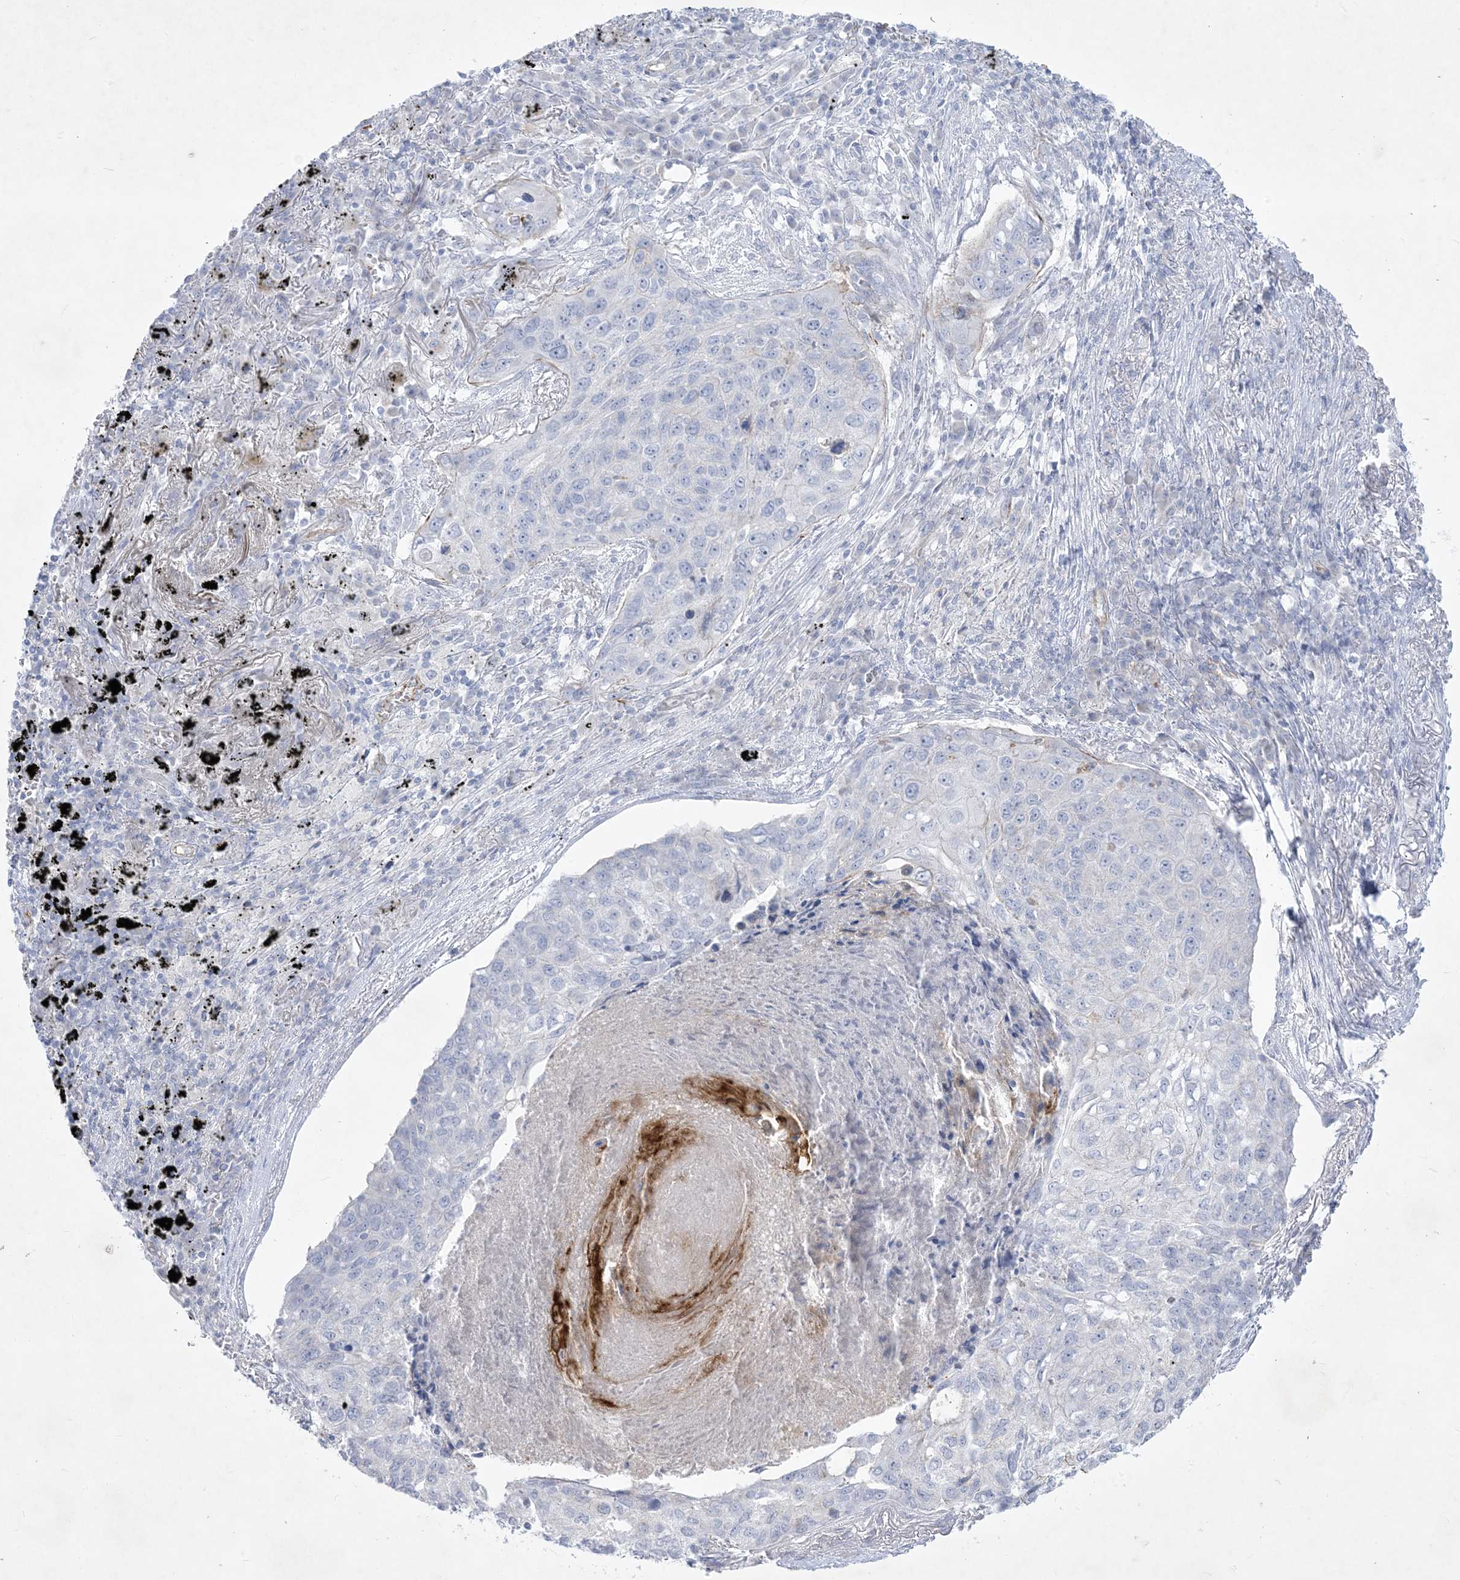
{"staining": {"intensity": "negative", "quantity": "none", "location": "none"}, "tissue": "lung cancer", "cell_type": "Tumor cells", "image_type": "cancer", "snomed": [{"axis": "morphology", "description": "Squamous cell carcinoma, NOS"}, {"axis": "topography", "description": "Lung"}], "caption": "A micrograph of lung squamous cell carcinoma stained for a protein displays no brown staining in tumor cells.", "gene": "B3GNT7", "patient": {"sex": "female", "age": 63}}